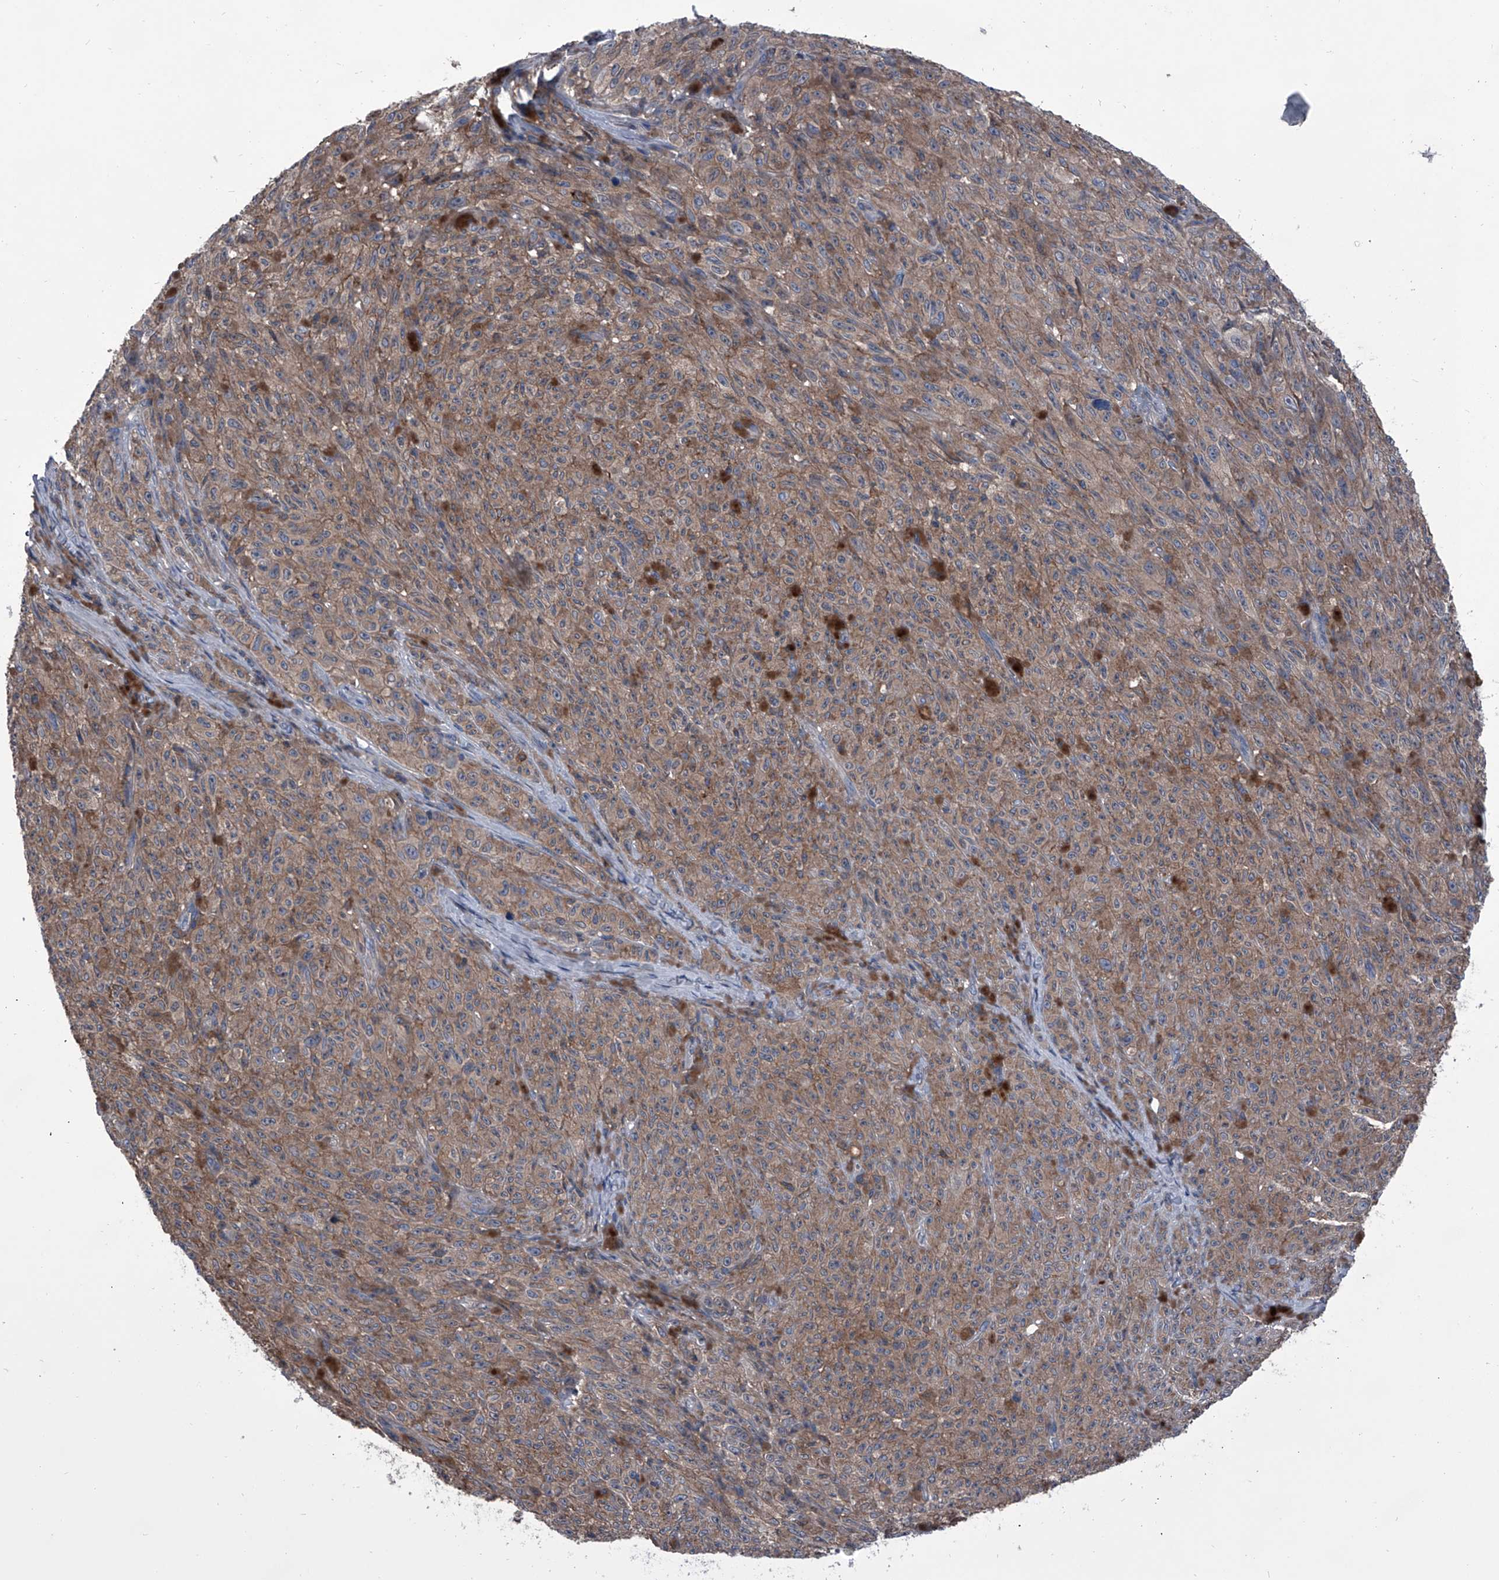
{"staining": {"intensity": "weak", "quantity": ">75%", "location": "cytoplasmic/membranous"}, "tissue": "melanoma", "cell_type": "Tumor cells", "image_type": "cancer", "snomed": [{"axis": "morphology", "description": "Malignant melanoma, NOS"}, {"axis": "topography", "description": "Skin"}], "caption": "Tumor cells demonstrate low levels of weak cytoplasmic/membranous positivity in approximately >75% of cells in malignant melanoma.", "gene": "PIP5K1A", "patient": {"sex": "female", "age": 82}}